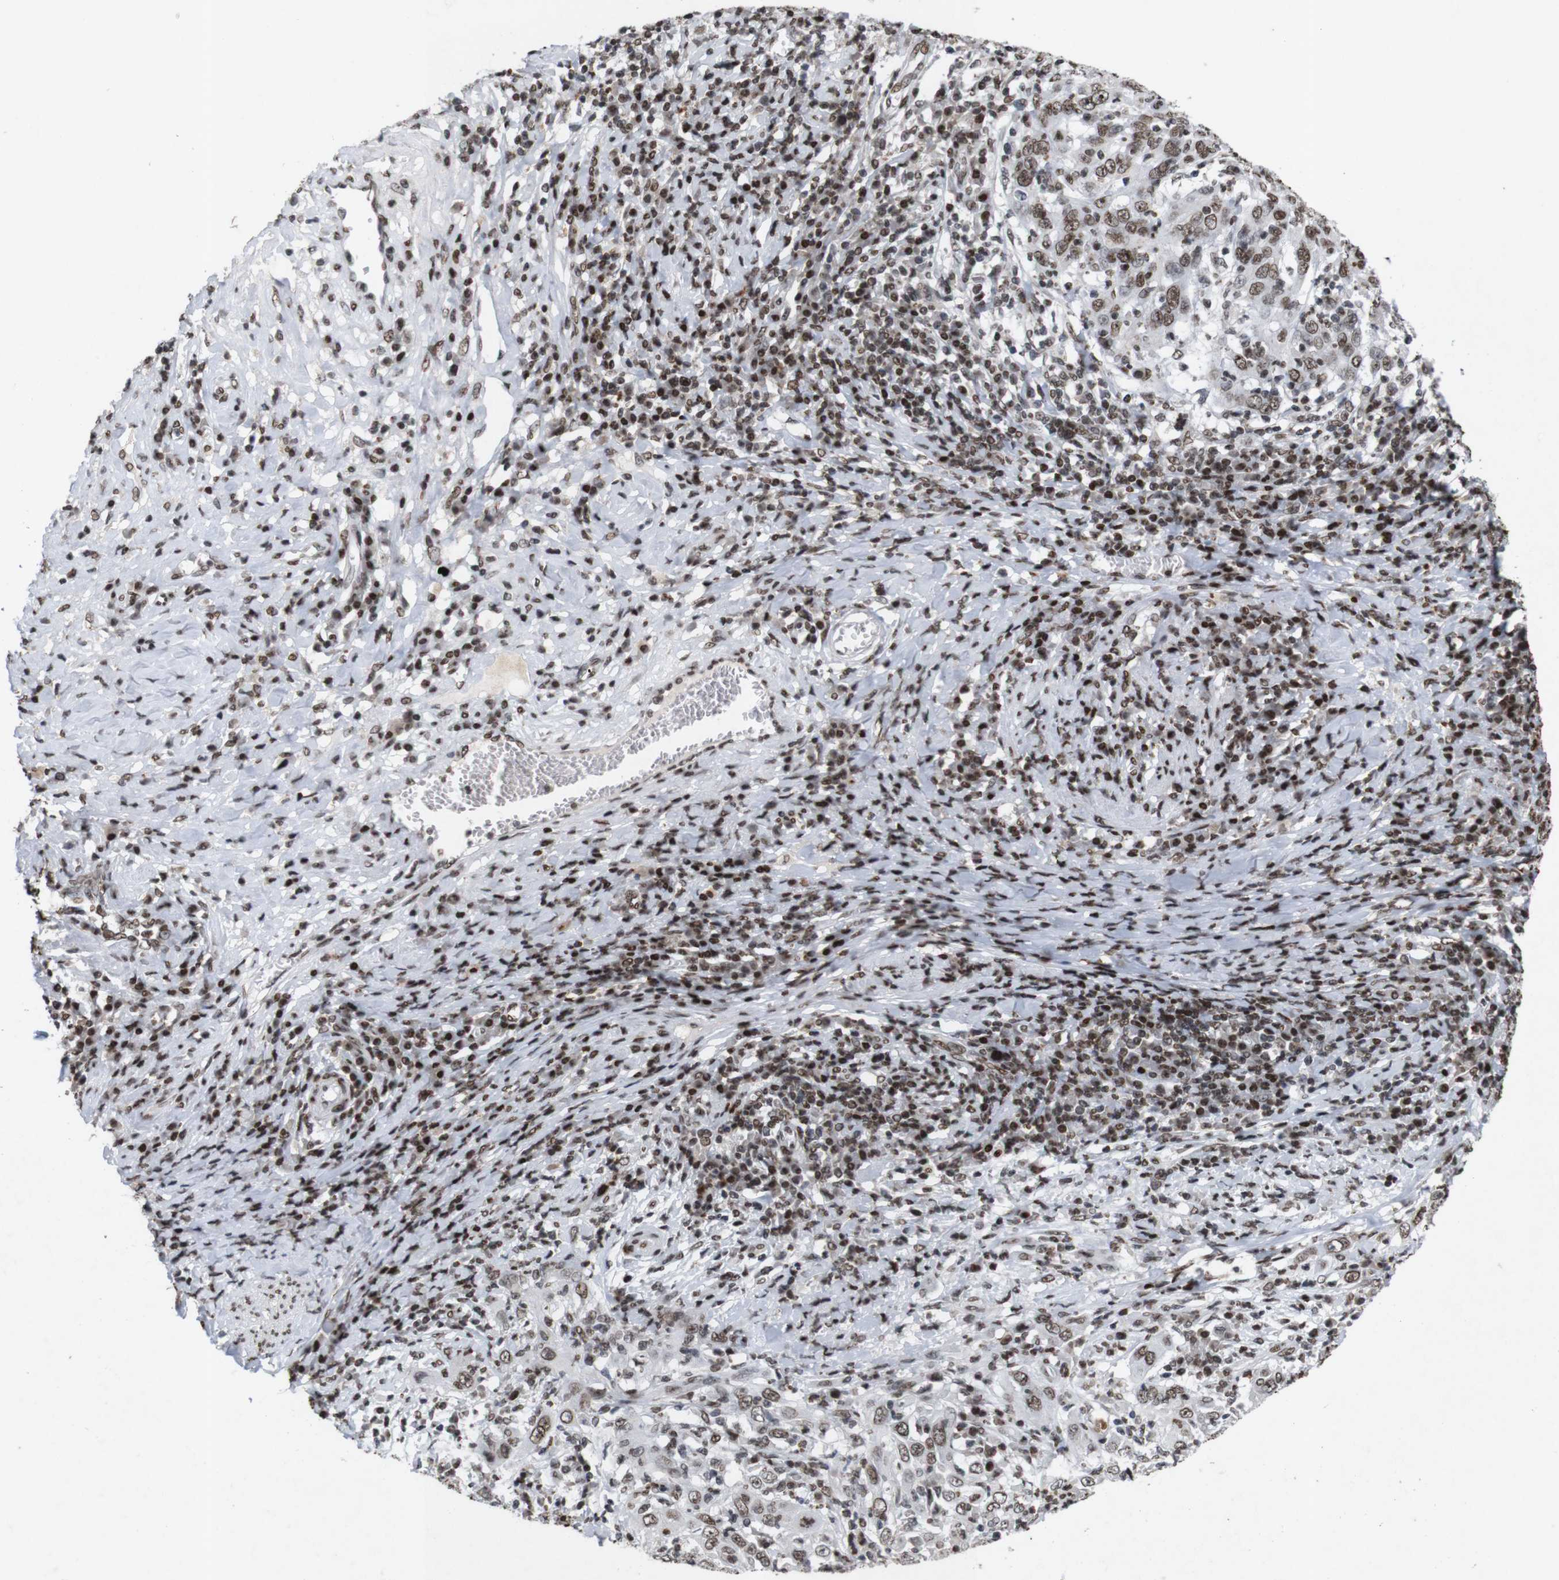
{"staining": {"intensity": "moderate", "quantity": ">75%", "location": "nuclear"}, "tissue": "cervical cancer", "cell_type": "Tumor cells", "image_type": "cancer", "snomed": [{"axis": "morphology", "description": "Squamous cell carcinoma, NOS"}, {"axis": "topography", "description": "Cervix"}], "caption": "Protein analysis of squamous cell carcinoma (cervical) tissue displays moderate nuclear staining in about >75% of tumor cells.", "gene": "MAGEH1", "patient": {"sex": "female", "age": 46}}